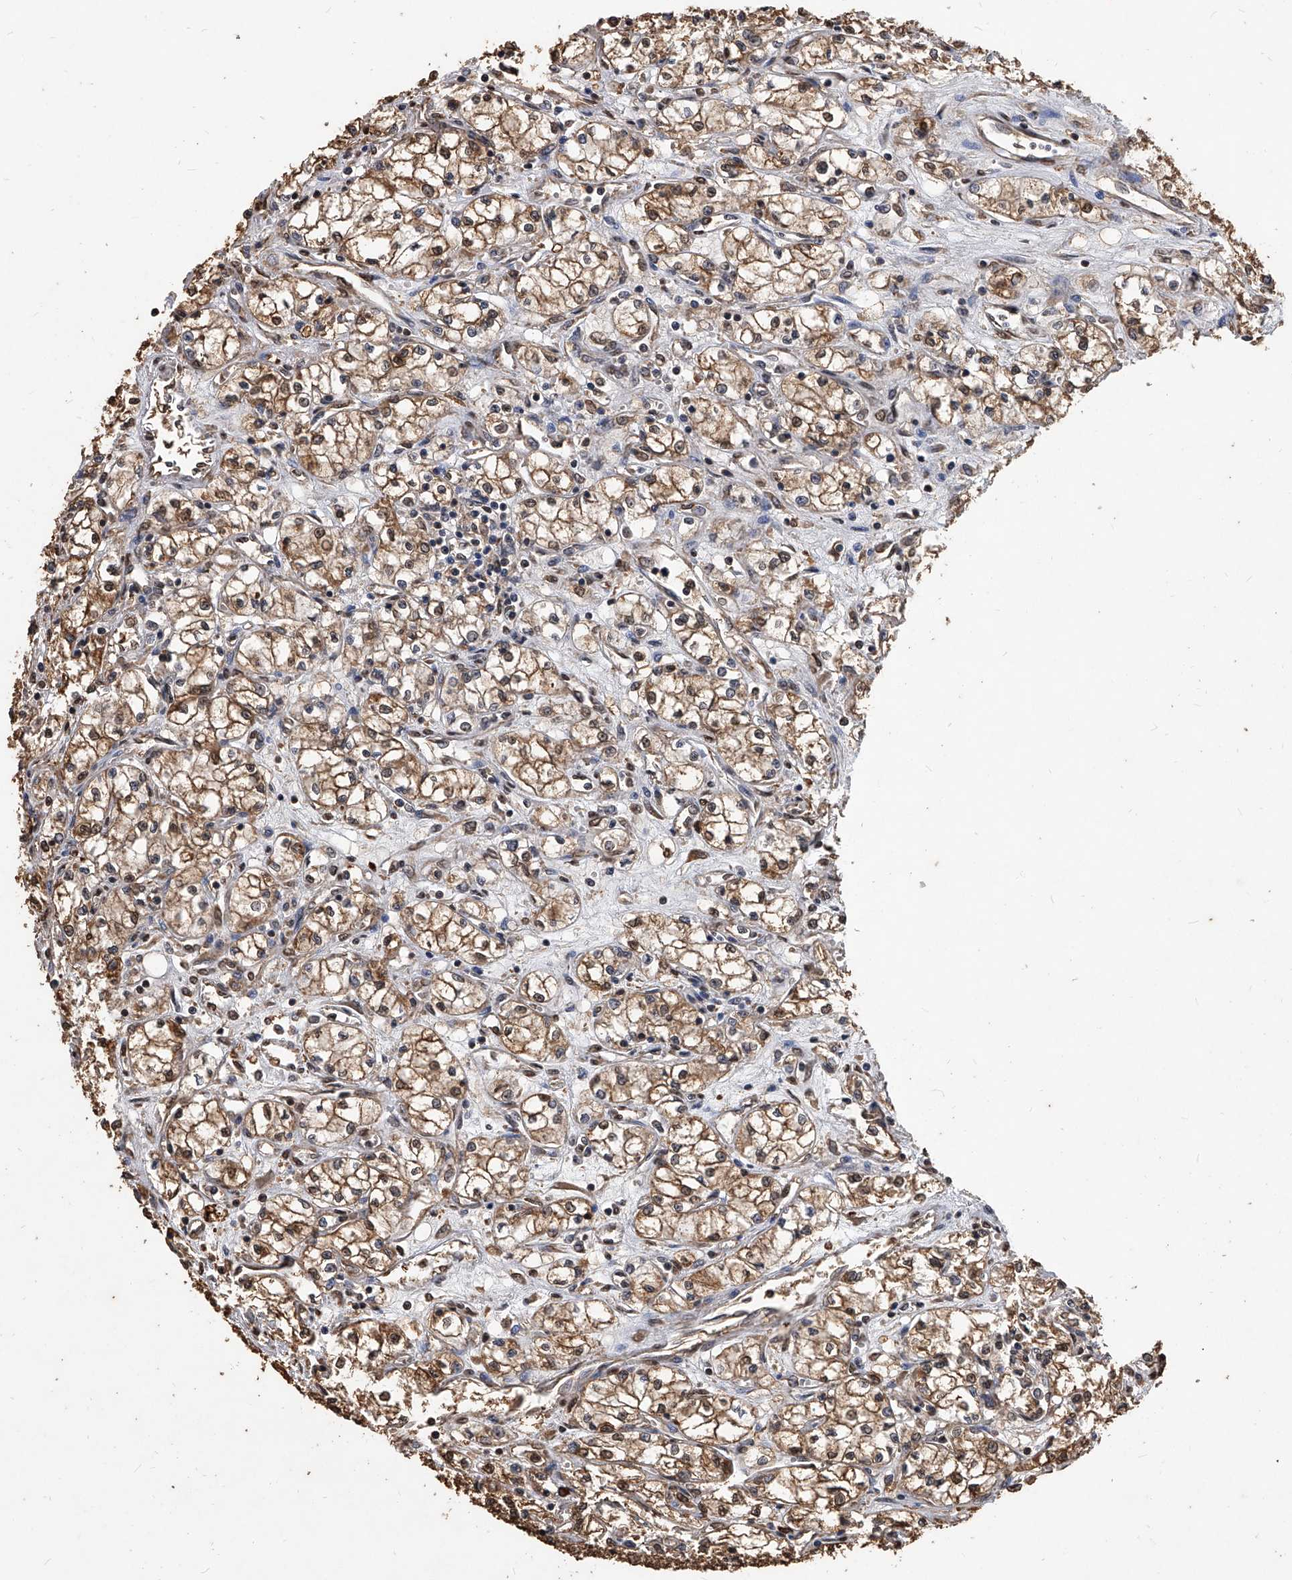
{"staining": {"intensity": "moderate", "quantity": ">75%", "location": "cytoplasmic/membranous"}, "tissue": "renal cancer", "cell_type": "Tumor cells", "image_type": "cancer", "snomed": [{"axis": "morphology", "description": "Normal tissue, NOS"}, {"axis": "morphology", "description": "Adenocarcinoma, NOS"}, {"axis": "topography", "description": "Kidney"}], "caption": "Human renal cancer stained for a protein (brown) demonstrates moderate cytoplasmic/membranous positive positivity in approximately >75% of tumor cells.", "gene": "FBXL4", "patient": {"sex": "male", "age": 59}}